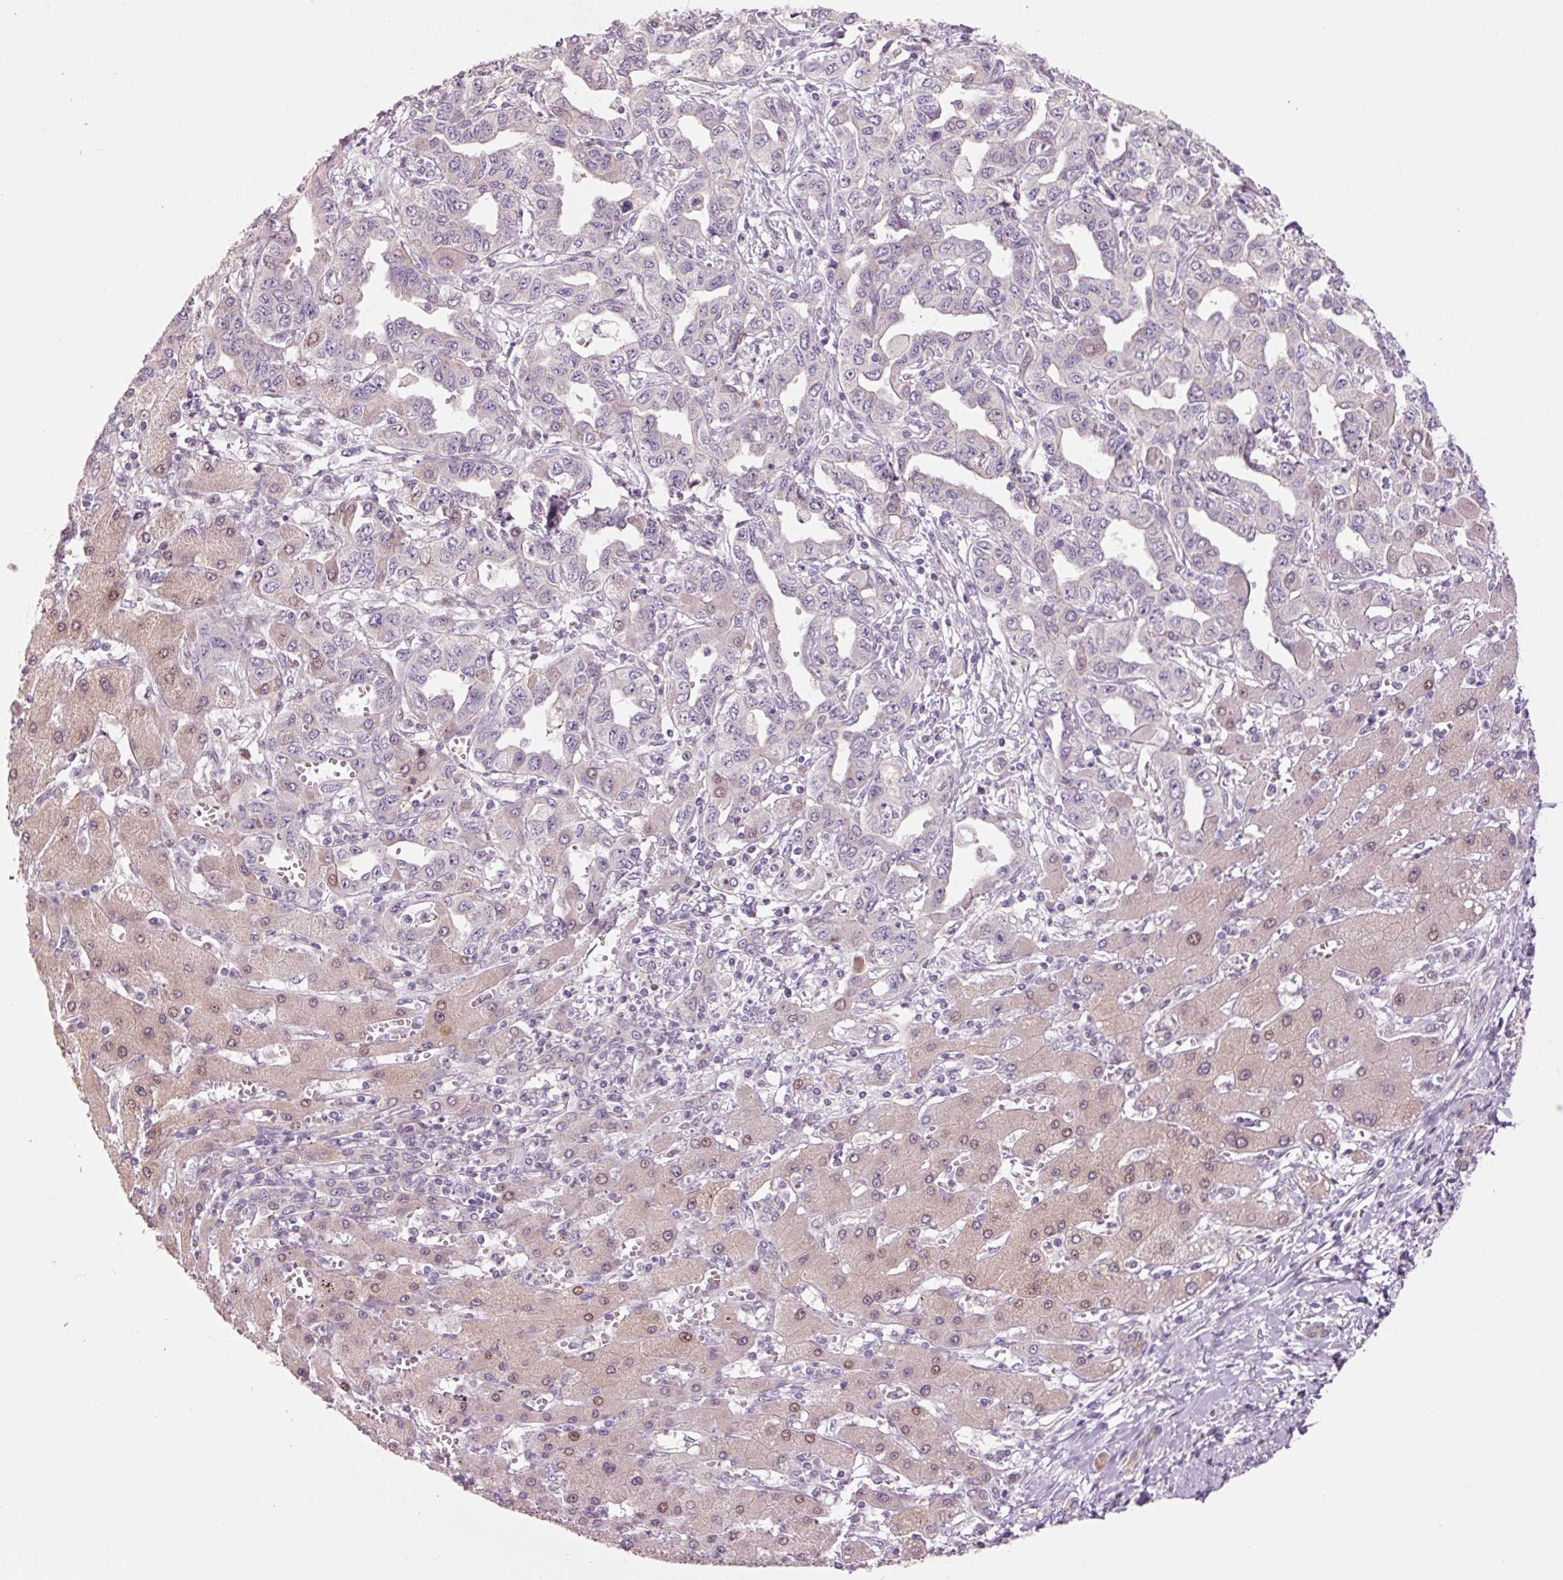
{"staining": {"intensity": "negative", "quantity": "none", "location": "none"}, "tissue": "liver cancer", "cell_type": "Tumor cells", "image_type": "cancer", "snomed": [{"axis": "morphology", "description": "Cholangiocarcinoma"}, {"axis": "topography", "description": "Liver"}], "caption": "There is no significant staining in tumor cells of liver cancer (cholangiocarcinoma).", "gene": "DAPP1", "patient": {"sex": "male", "age": 59}}